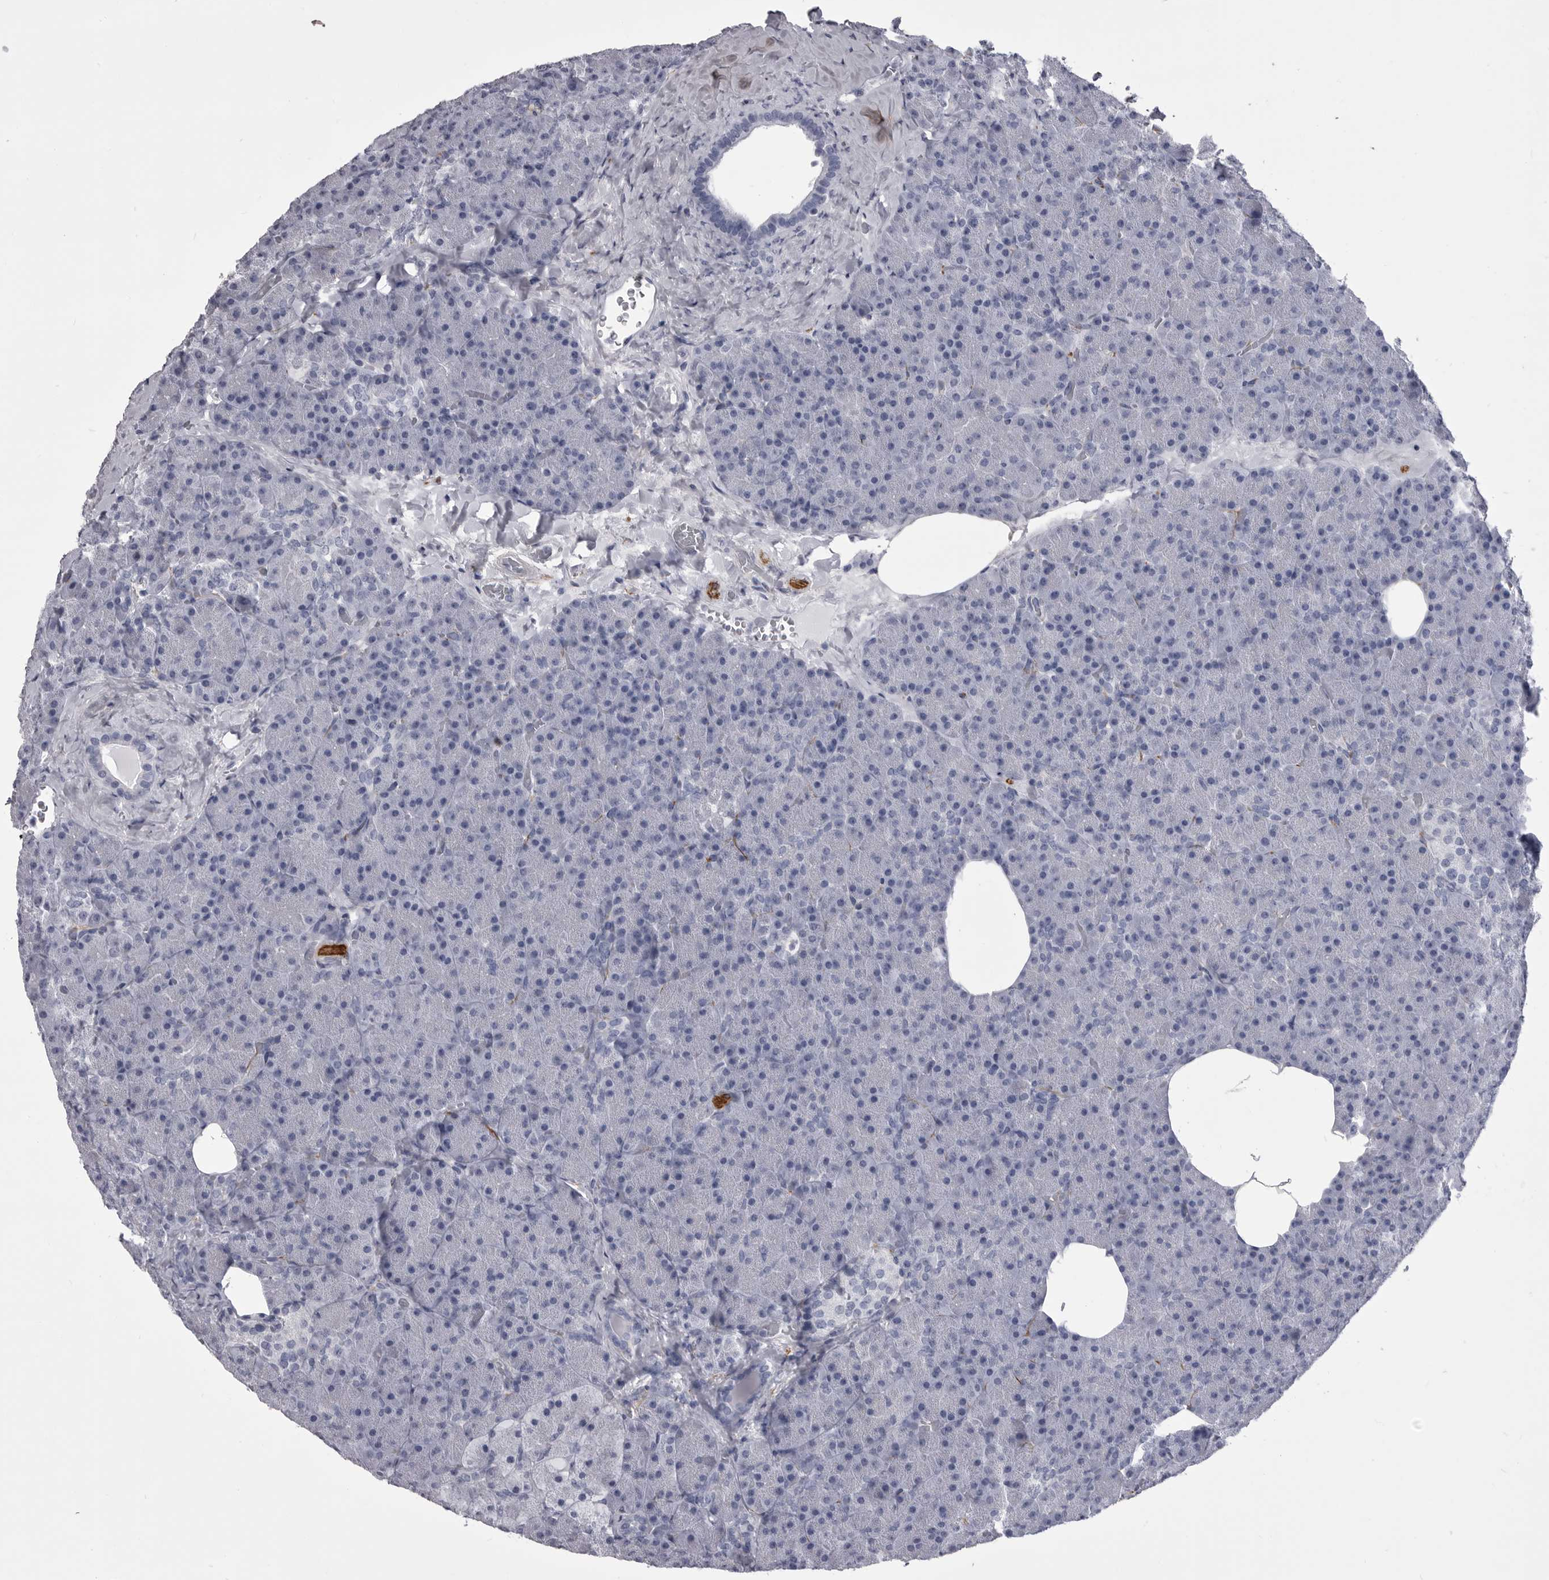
{"staining": {"intensity": "negative", "quantity": "none", "location": "none"}, "tissue": "pancreas", "cell_type": "Exocrine glandular cells", "image_type": "normal", "snomed": [{"axis": "morphology", "description": "Normal tissue, NOS"}, {"axis": "morphology", "description": "Carcinoid, malignant, NOS"}, {"axis": "topography", "description": "Pancreas"}], "caption": "Immunohistochemistry (IHC) photomicrograph of normal human pancreas stained for a protein (brown), which exhibits no staining in exocrine glandular cells.", "gene": "ANK2", "patient": {"sex": "female", "age": 35}}